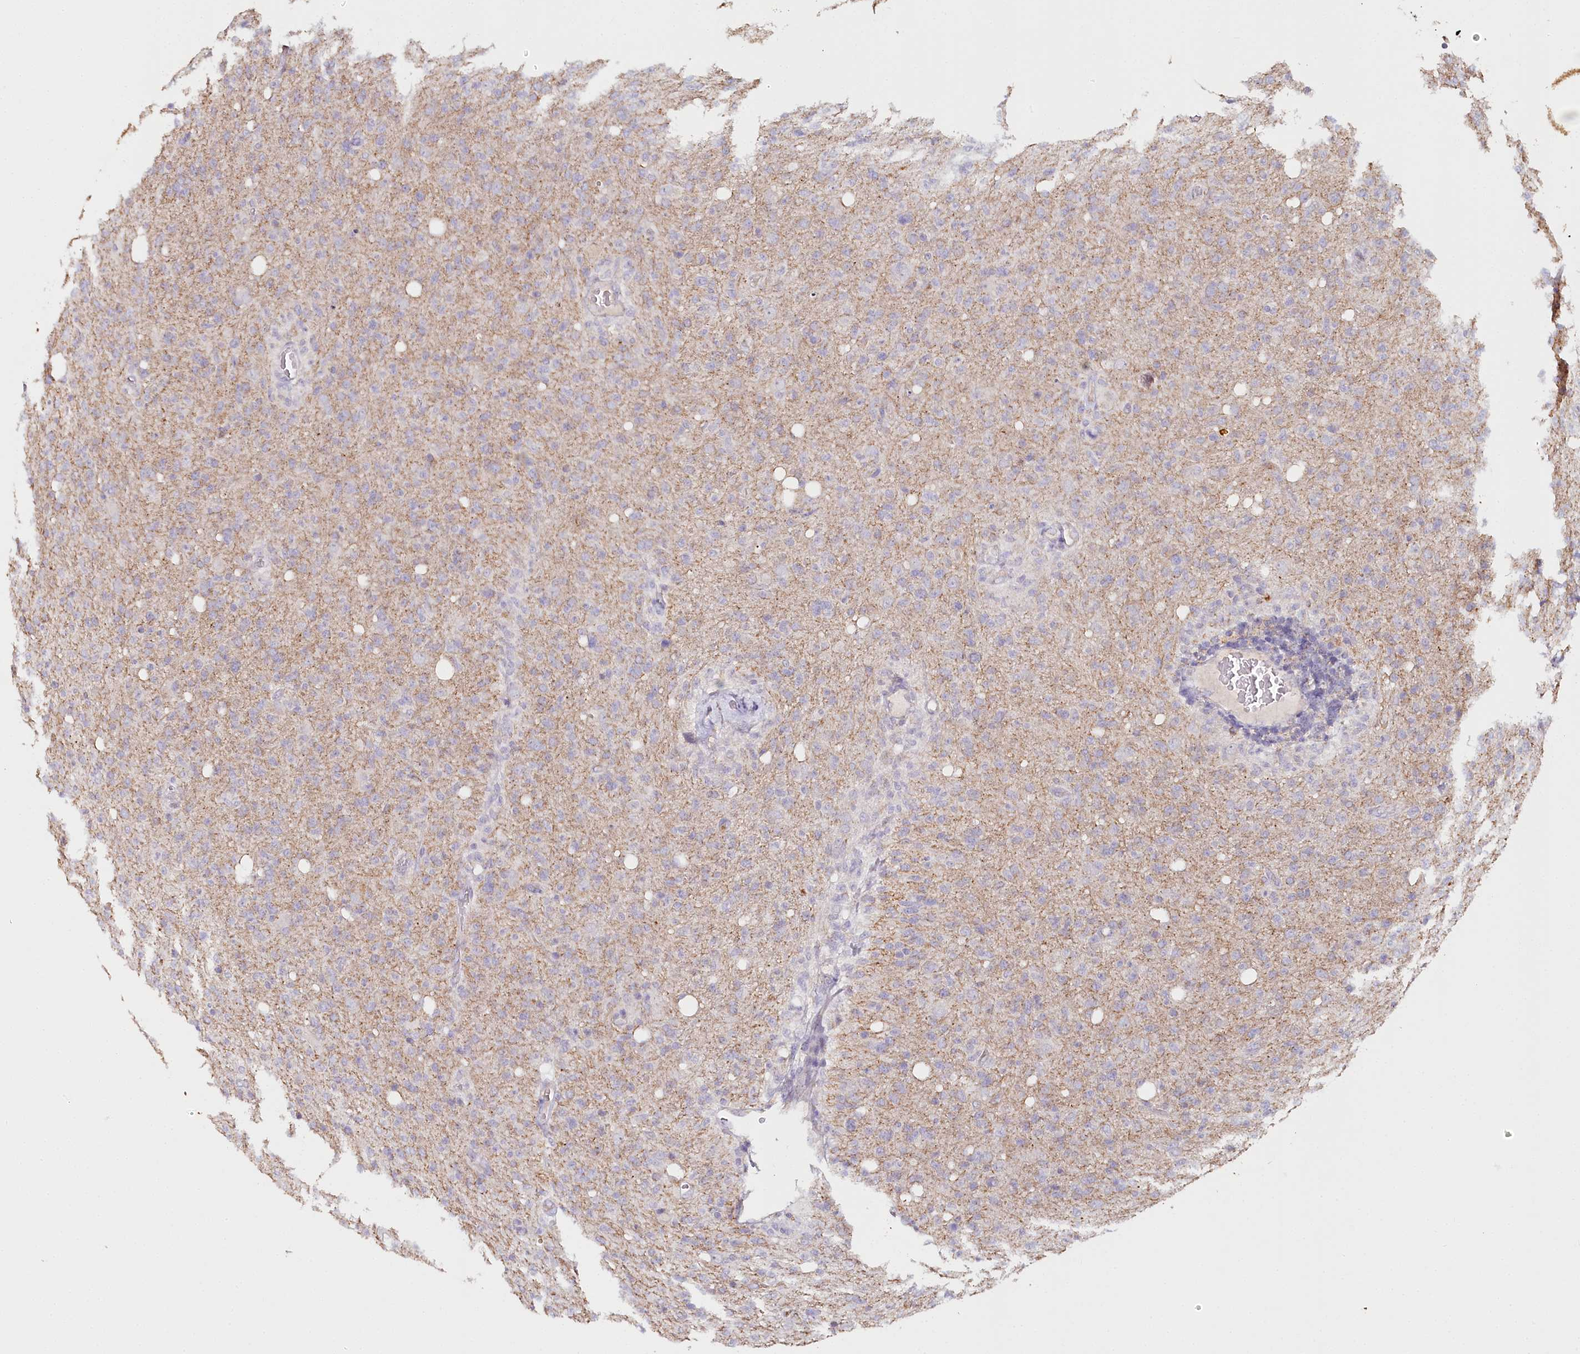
{"staining": {"intensity": "negative", "quantity": "none", "location": "none"}, "tissue": "glioma", "cell_type": "Tumor cells", "image_type": "cancer", "snomed": [{"axis": "morphology", "description": "Glioma, malignant, High grade"}, {"axis": "topography", "description": "Brain"}], "caption": "The IHC micrograph has no significant positivity in tumor cells of glioma tissue. (Brightfield microscopy of DAB immunohistochemistry at high magnification).", "gene": "MMP25", "patient": {"sex": "female", "age": 57}}